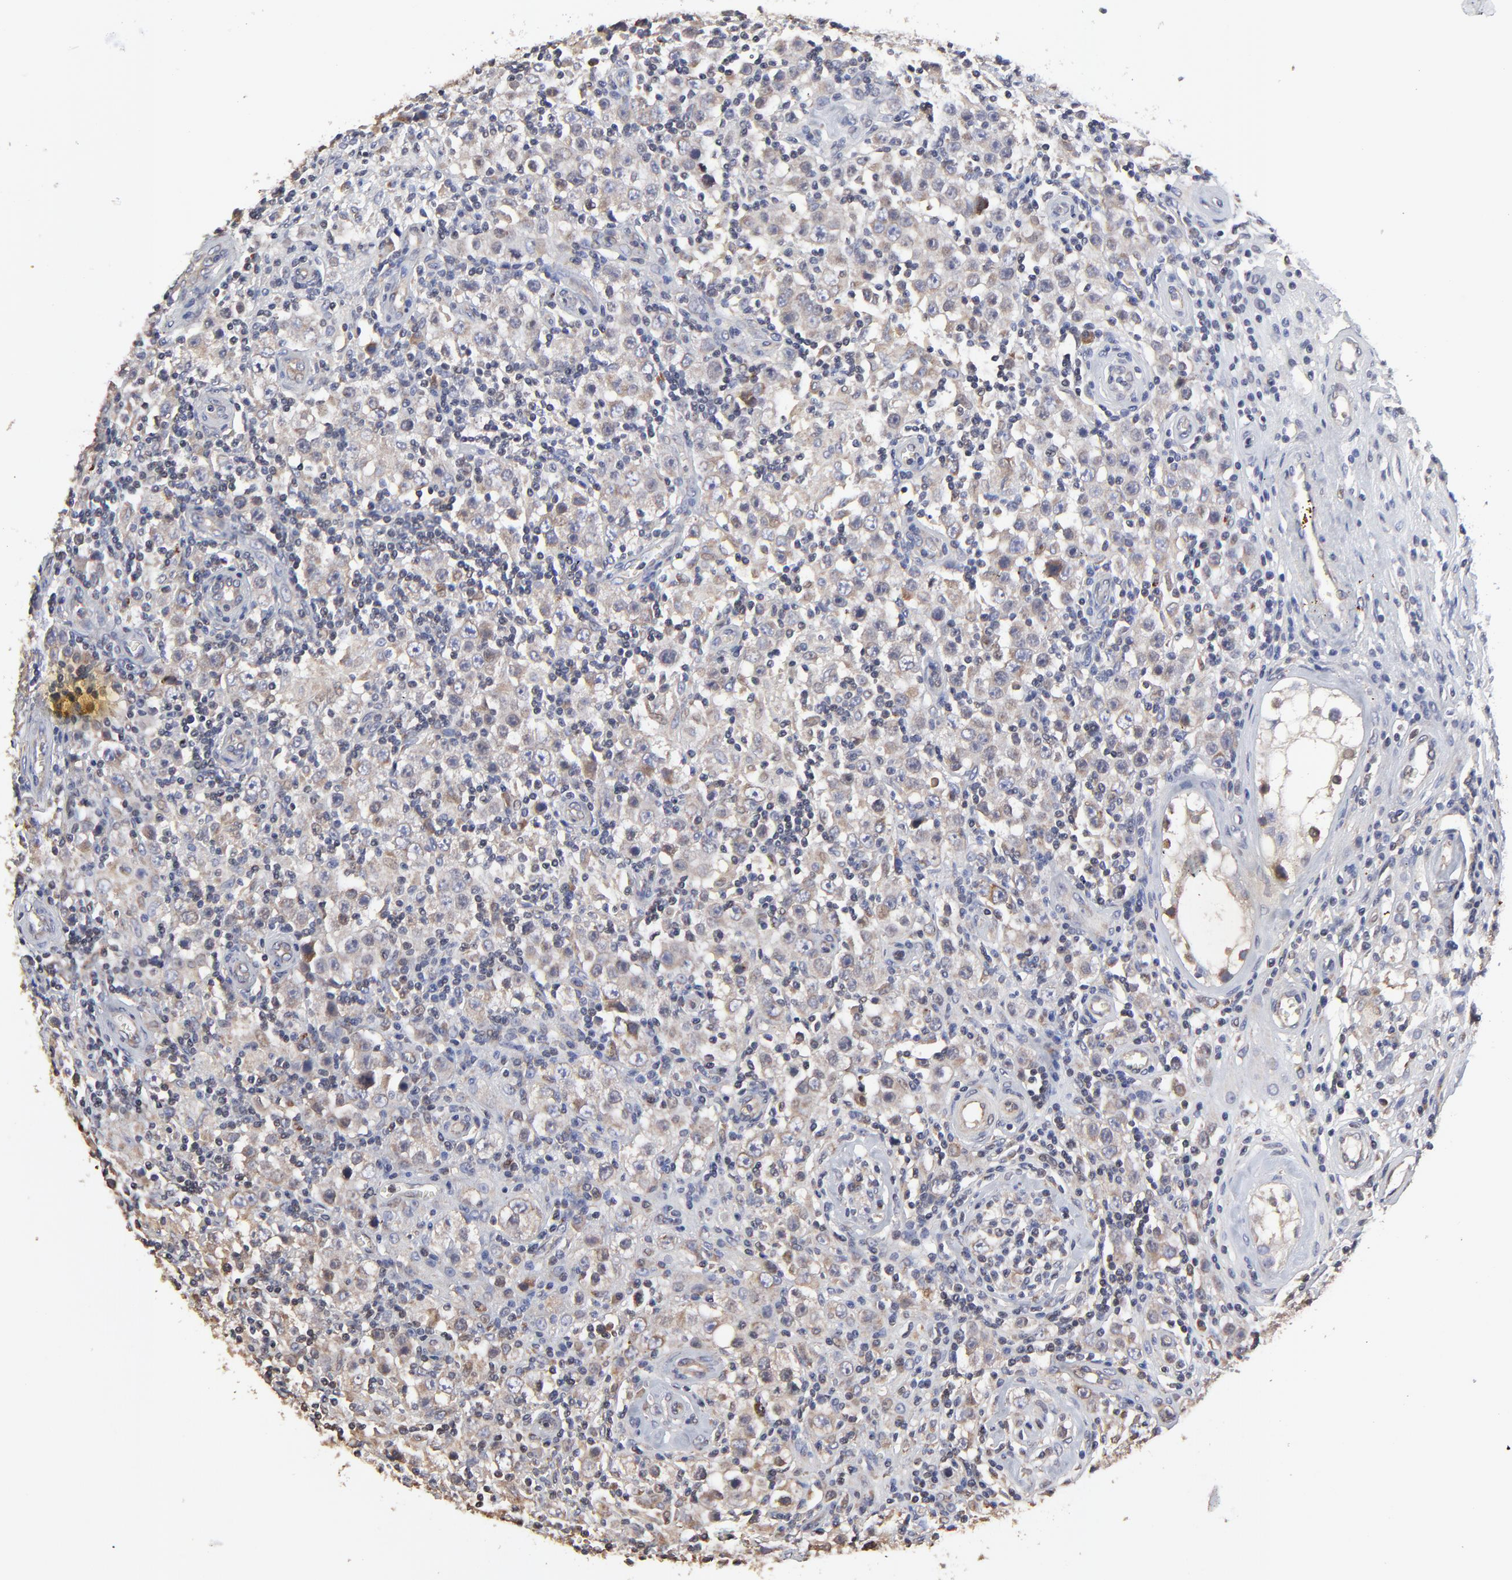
{"staining": {"intensity": "weak", "quantity": "<25%", "location": "cytoplasmic/membranous"}, "tissue": "testis cancer", "cell_type": "Tumor cells", "image_type": "cancer", "snomed": [{"axis": "morphology", "description": "Seminoma, NOS"}, {"axis": "topography", "description": "Testis"}], "caption": "Tumor cells are negative for brown protein staining in testis cancer. The staining is performed using DAB brown chromogen with nuclei counter-stained in using hematoxylin.", "gene": "ELP2", "patient": {"sex": "male", "age": 32}}